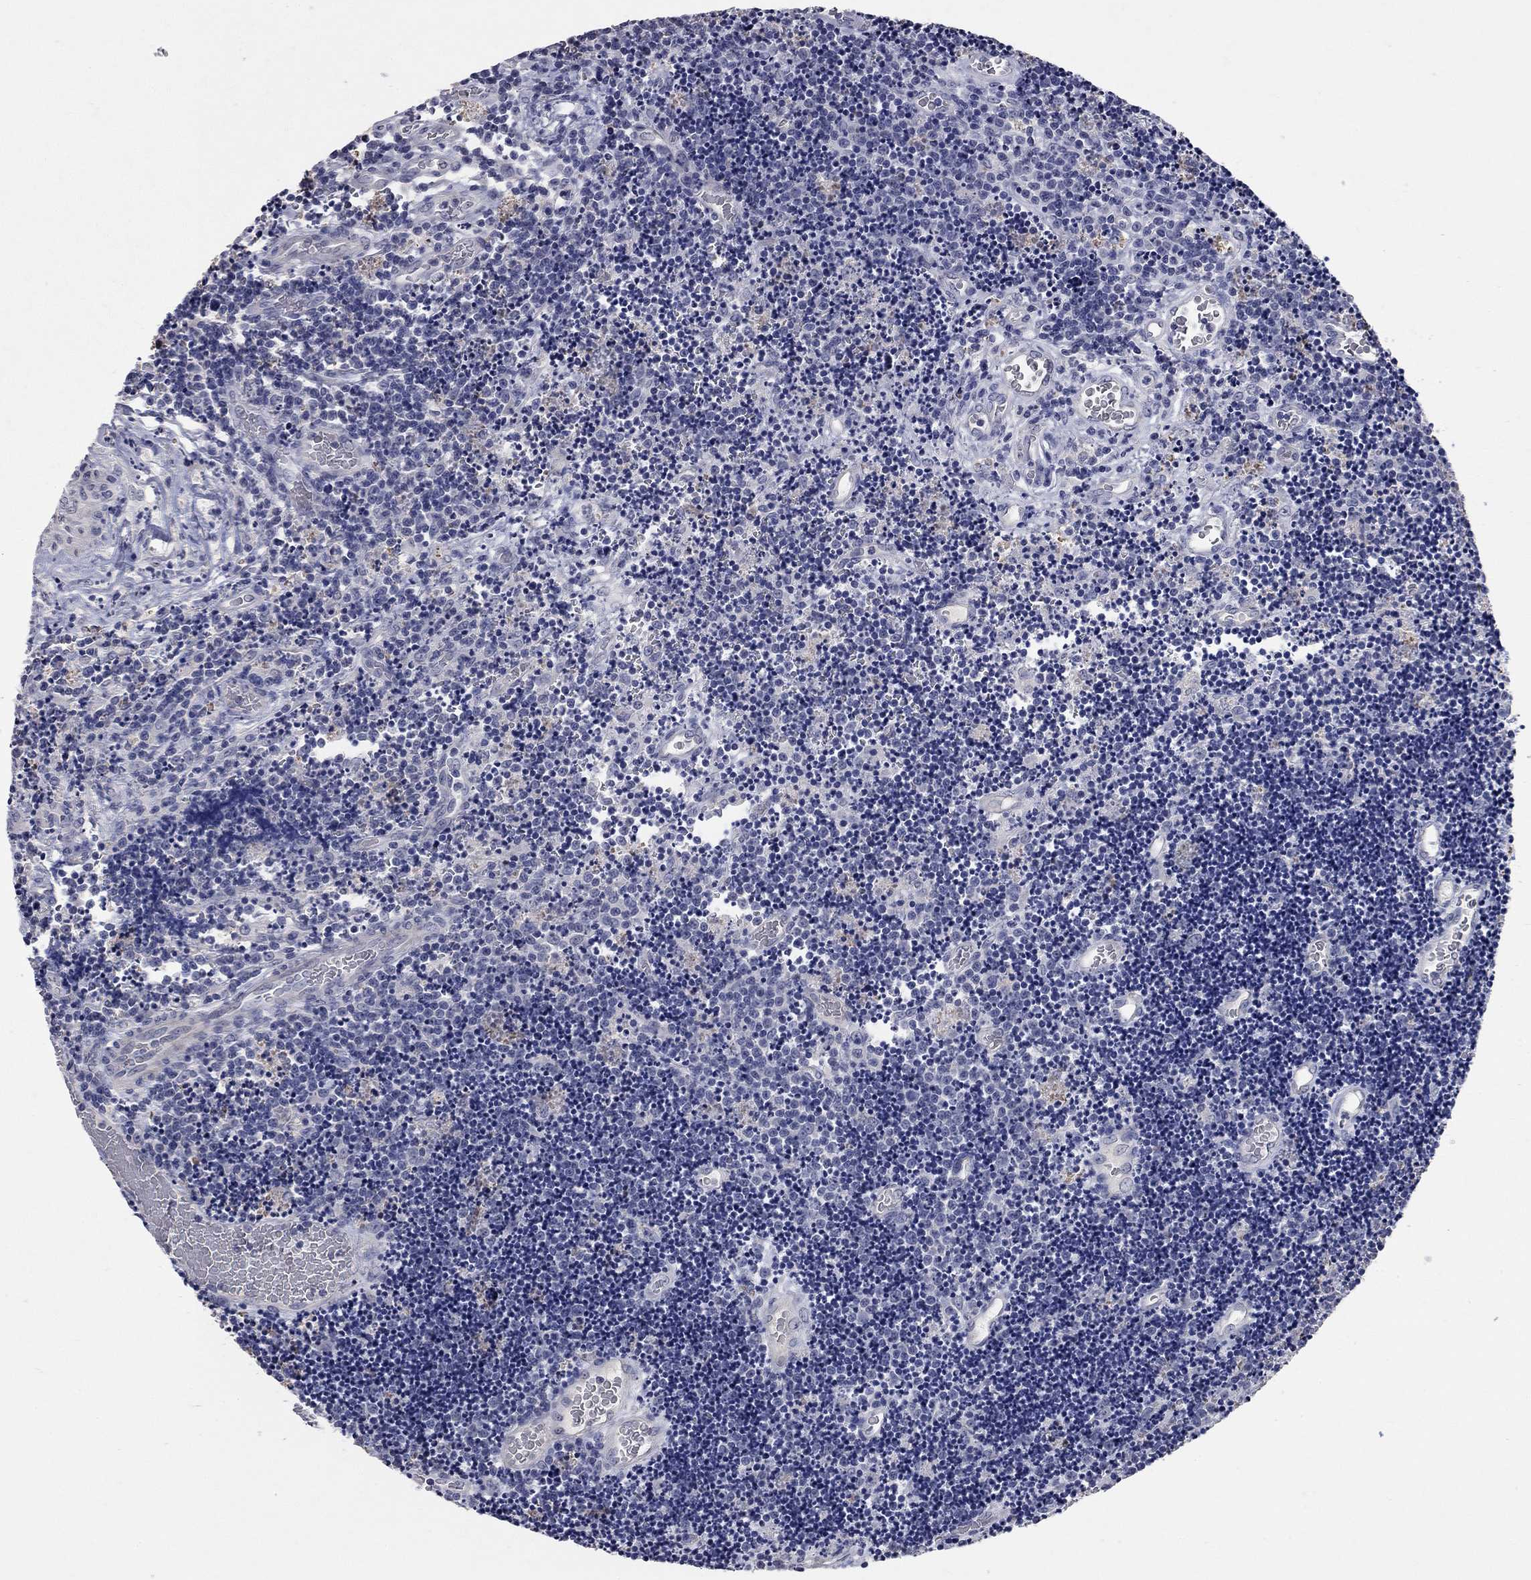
{"staining": {"intensity": "negative", "quantity": "none", "location": "none"}, "tissue": "lymphoma", "cell_type": "Tumor cells", "image_type": "cancer", "snomed": [{"axis": "morphology", "description": "Malignant lymphoma, non-Hodgkin's type, Low grade"}, {"axis": "topography", "description": "Brain"}], "caption": "Low-grade malignant lymphoma, non-Hodgkin's type stained for a protein using immunohistochemistry reveals no expression tumor cells.", "gene": "SYT12", "patient": {"sex": "female", "age": 66}}